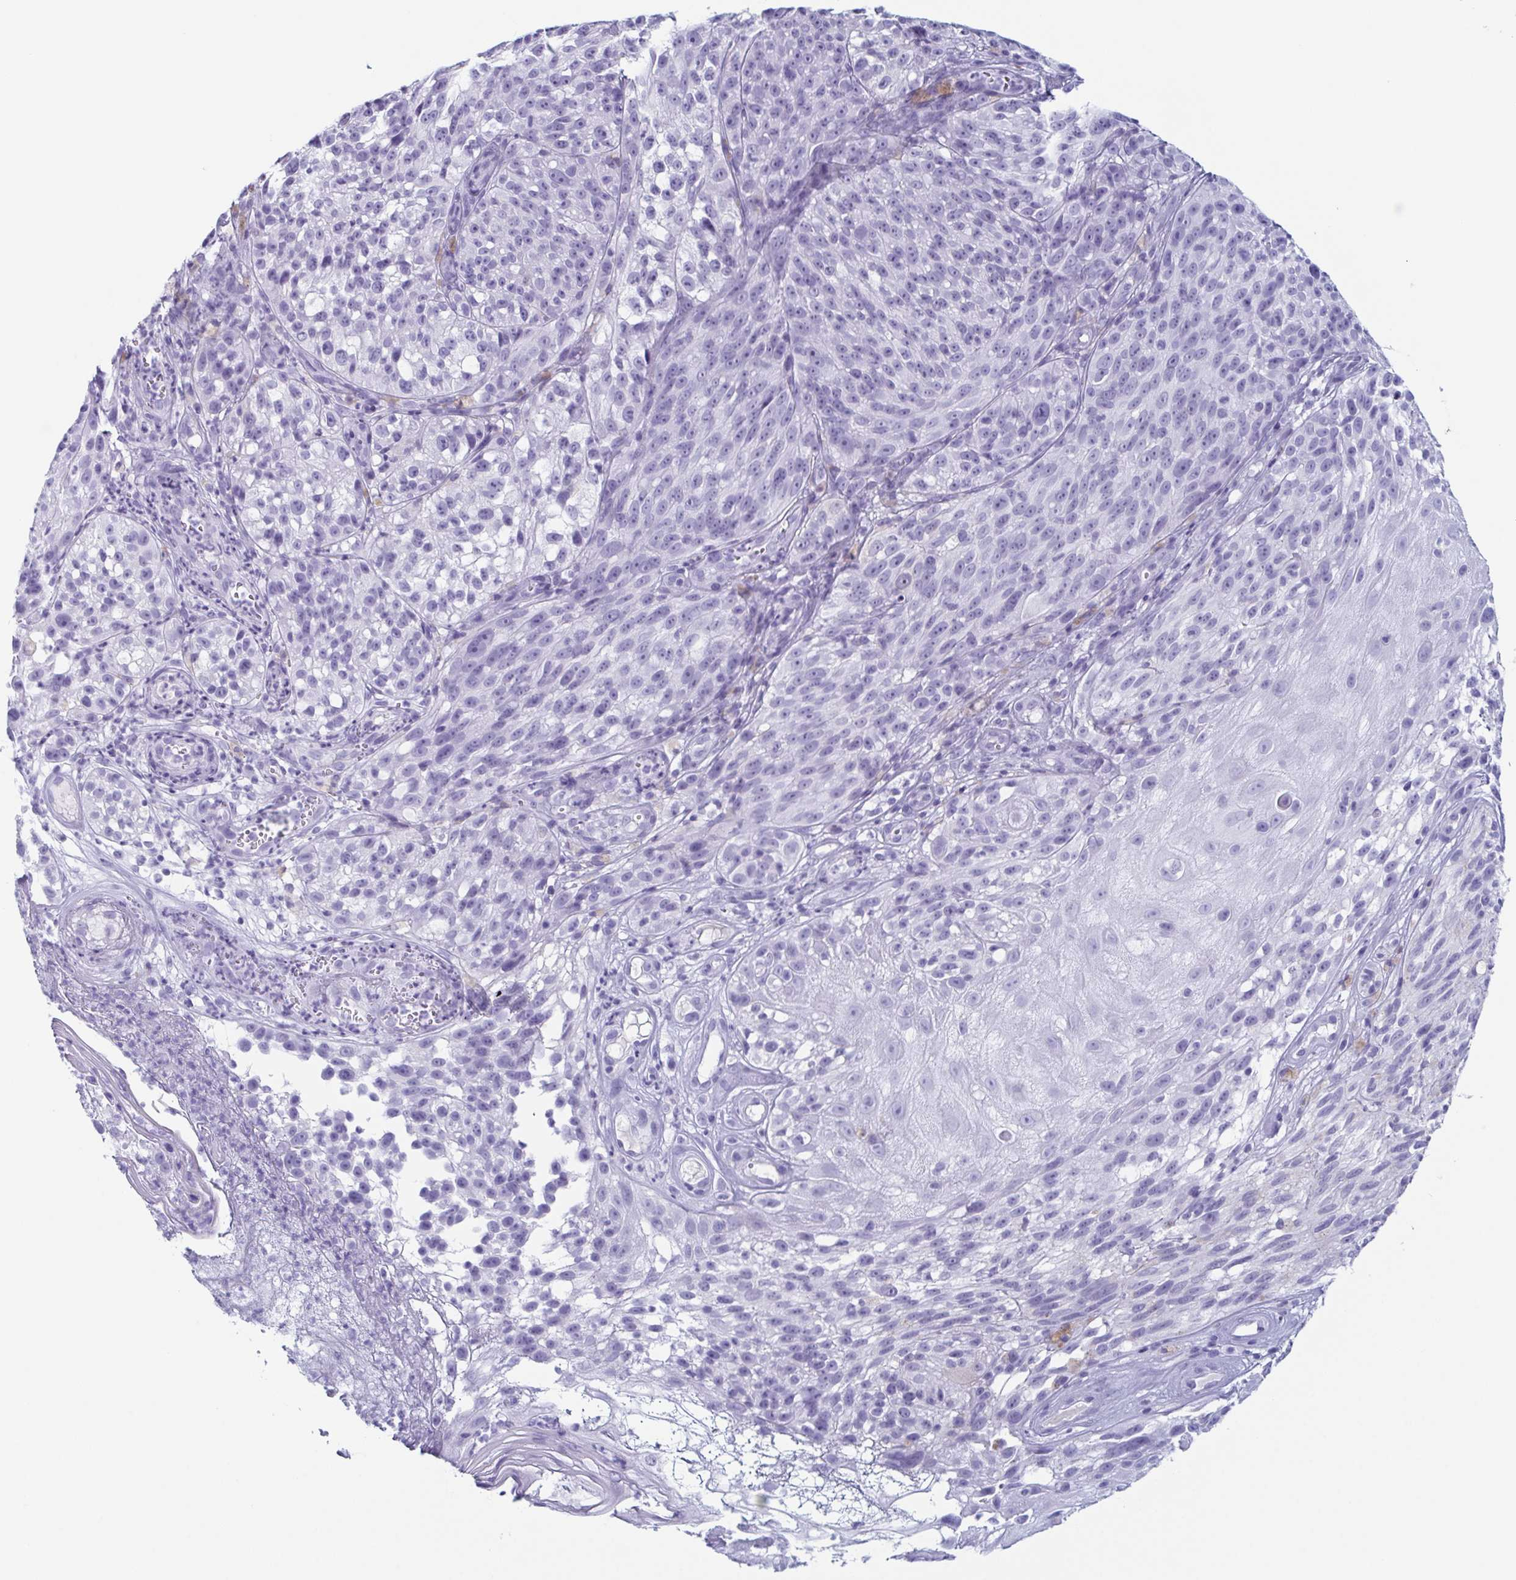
{"staining": {"intensity": "negative", "quantity": "none", "location": "none"}, "tissue": "melanoma", "cell_type": "Tumor cells", "image_type": "cancer", "snomed": [{"axis": "morphology", "description": "Malignant melanoma, NOS"}, {"axis": "topography", "description": "Skin"}], "caption": "Micrograph shows no protein positivity in tumor cells of malignant melanoma tissue. Nuclei are stained in blue.", "gene": "ENKUR", "patient": {"sex": "female", "age": 85}}